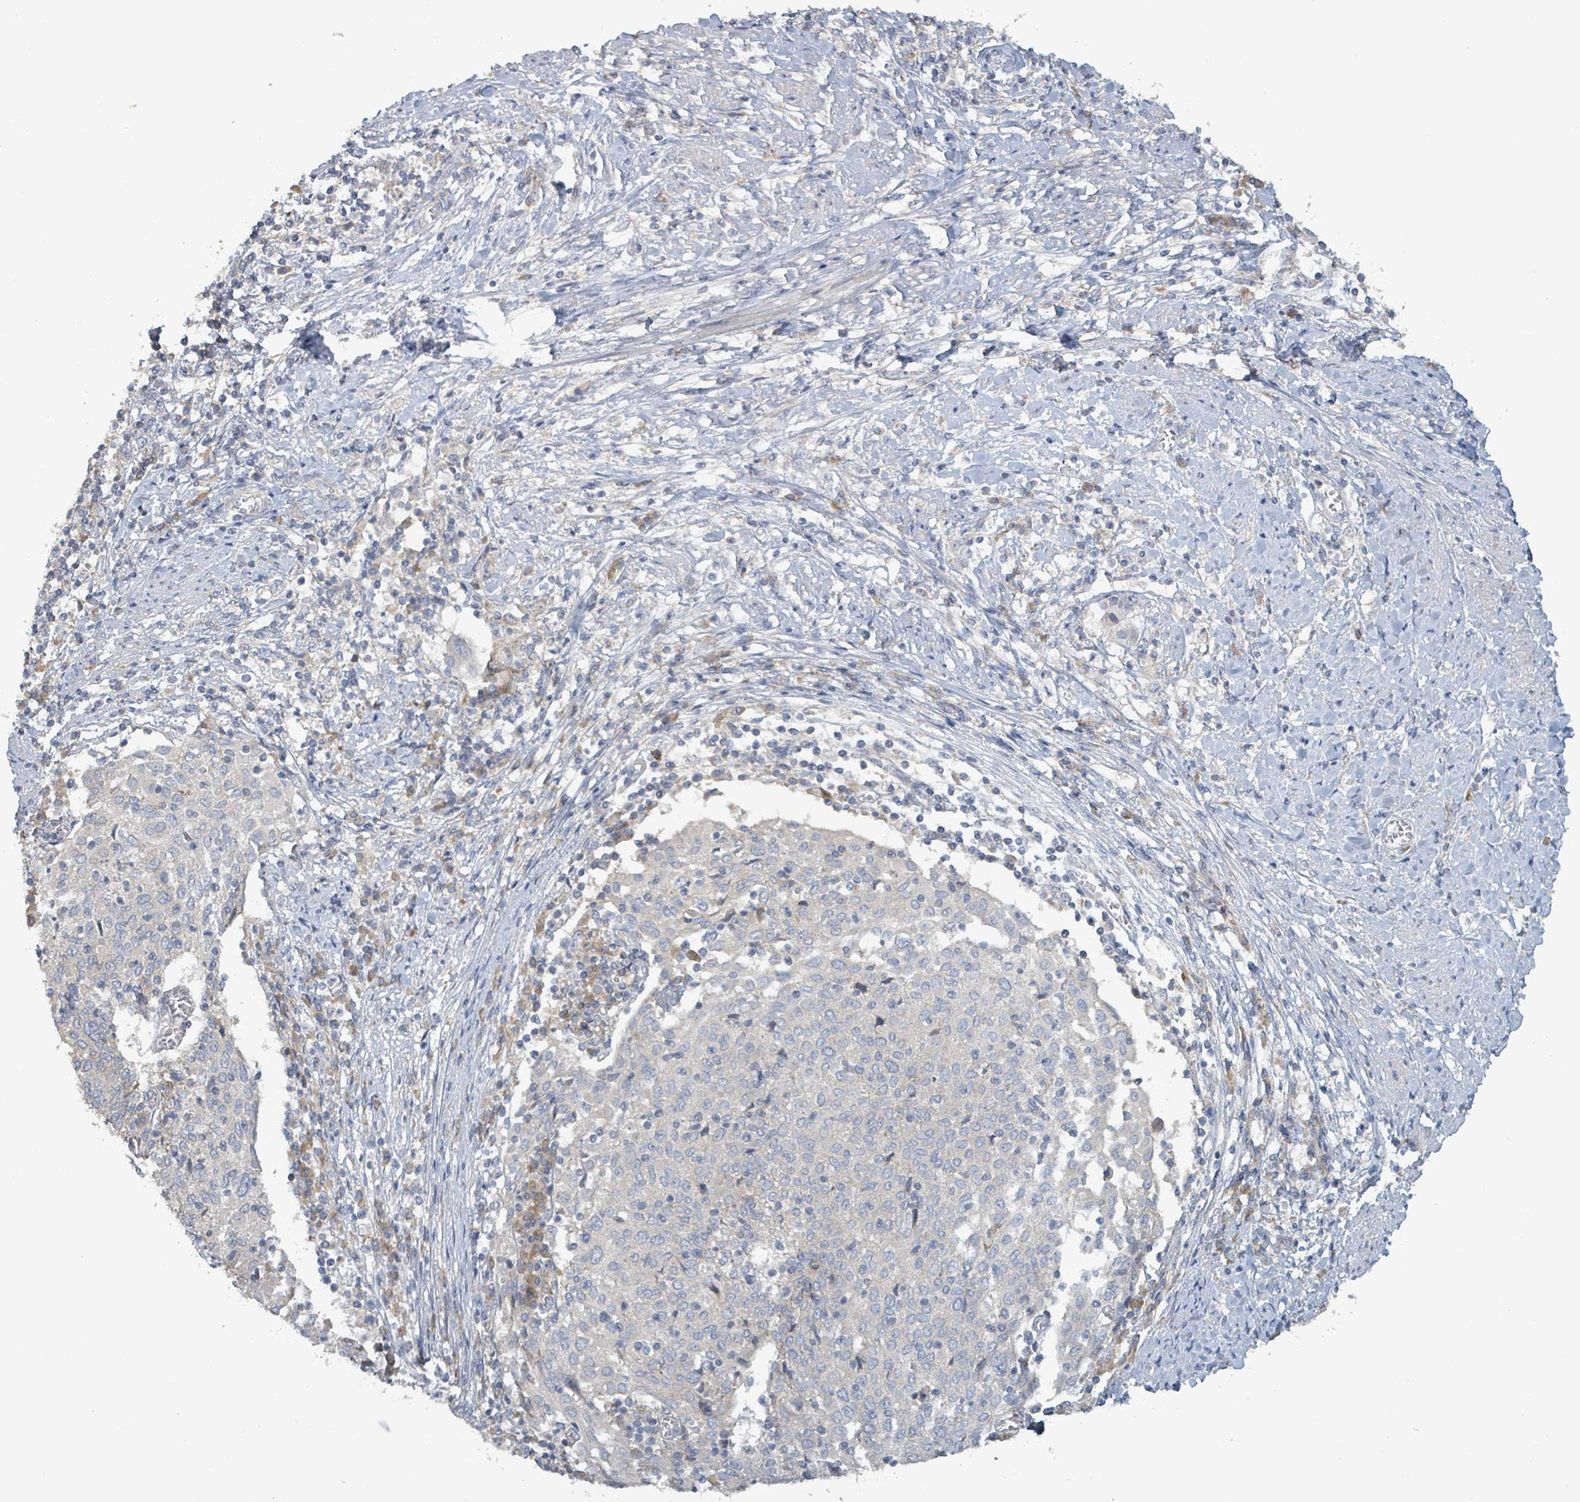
{"staining": {"intensity": "negative", "quantity": "none", "location": "none"}, "tissue": "cervical cancer", "cell_type": "Tumor cells", "image_type": "cancer", "snomed": [{"axis": "morphology", "description": "Squamous cell carcinoma, NOS"}, {"axis": "topography", "description": "Cervix"}], "caption": "This is an immunohistochemistry (IHC) photomicrograph of cervical squamous cell carcinoma. There is no positivity in tumor cells.", "gene": "RPL32", "patient": {"sex": "female", "age": 52}}